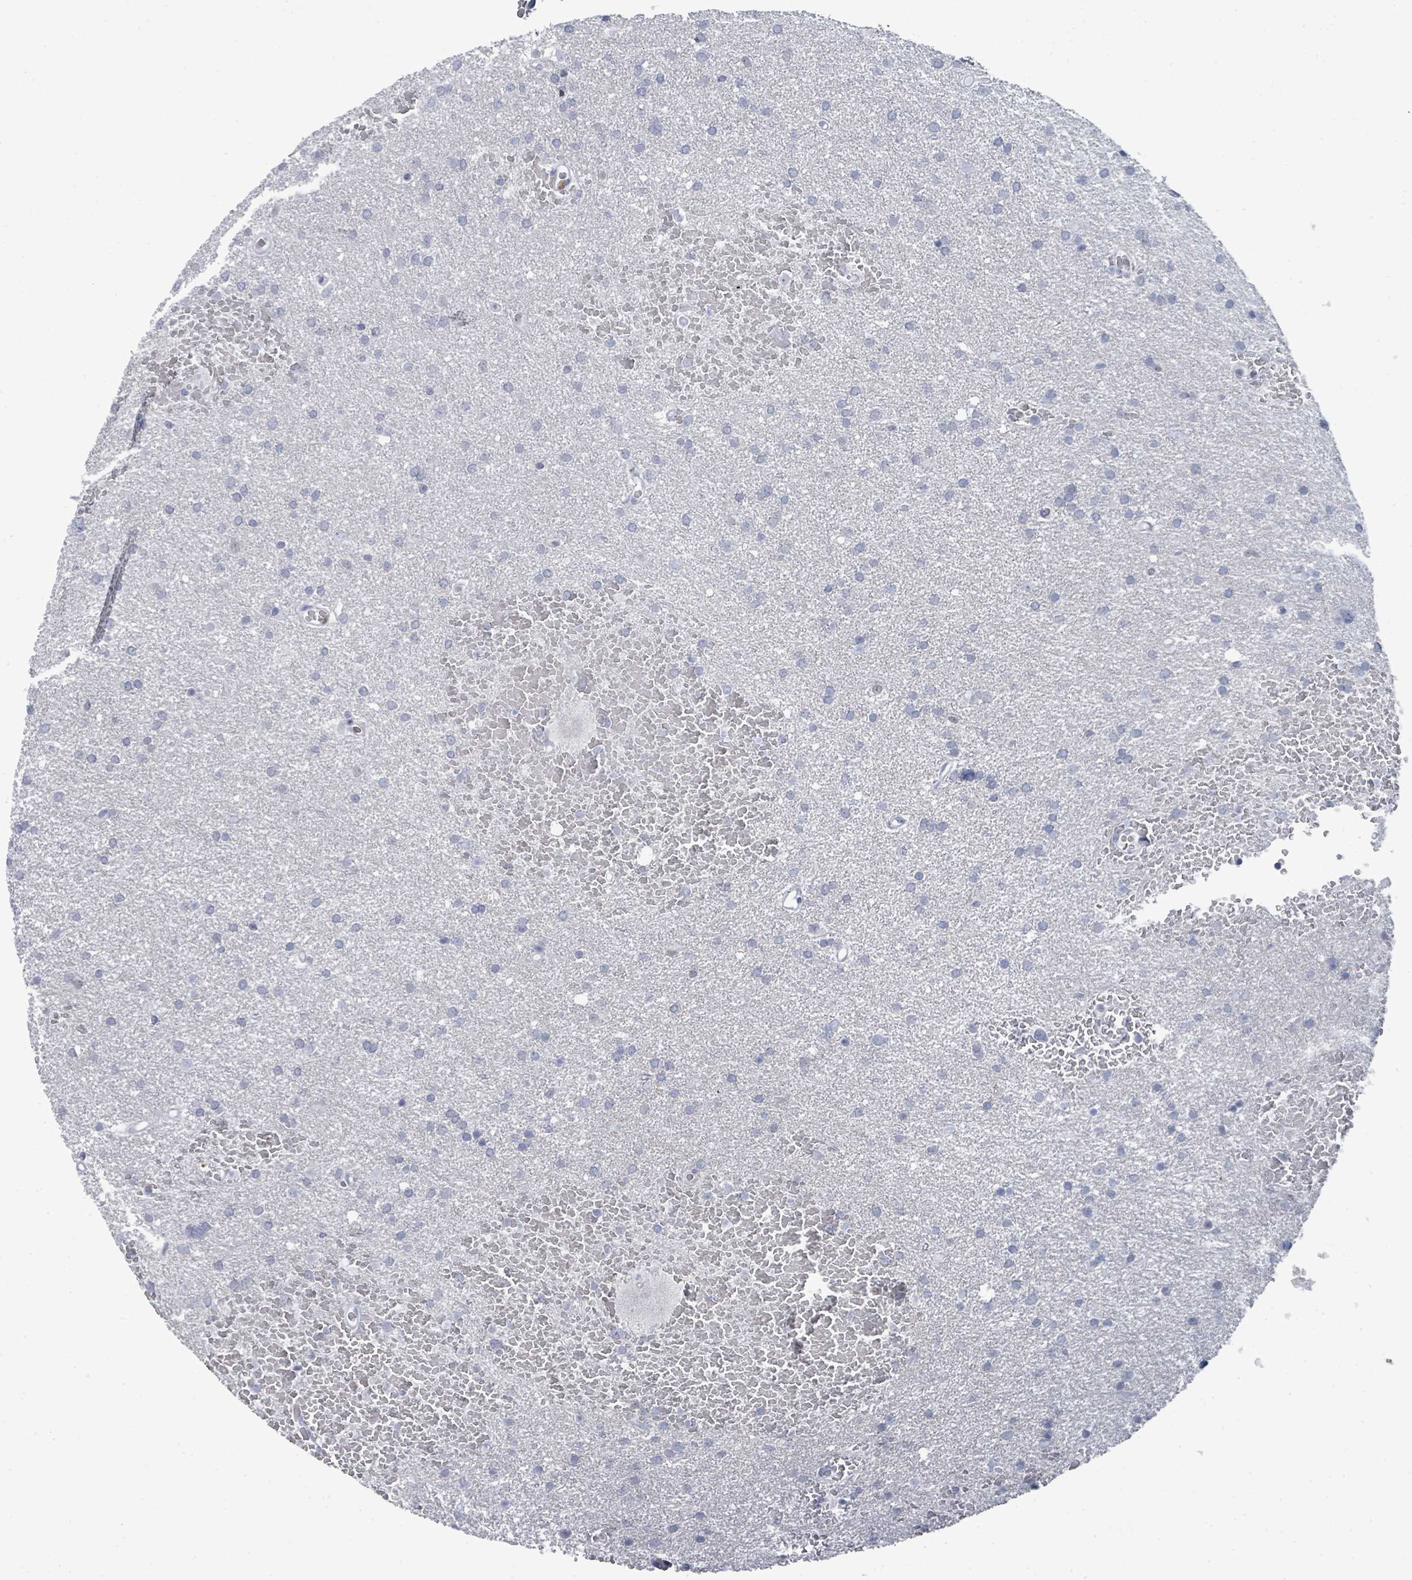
{"staining": {"intensity": "negative", "quantity": "none", "location": "none"}, "tissue": "glioma", "cell_type": "Tumor cells", "image_type": "cancer", "snomed": [{"axis": "morphology", "description": "Glioma, malignant, High grade"}, {"axis": "topography", "description": "Cerebral cortex"}], "caption": "A high-resolution image shows immunohistochemistry staining of malignant glioma (high-grade), which reveals no significant expression in tumor cells.", "gene": "CT45A5", "patient": {"sex": "female", "age": 36}}